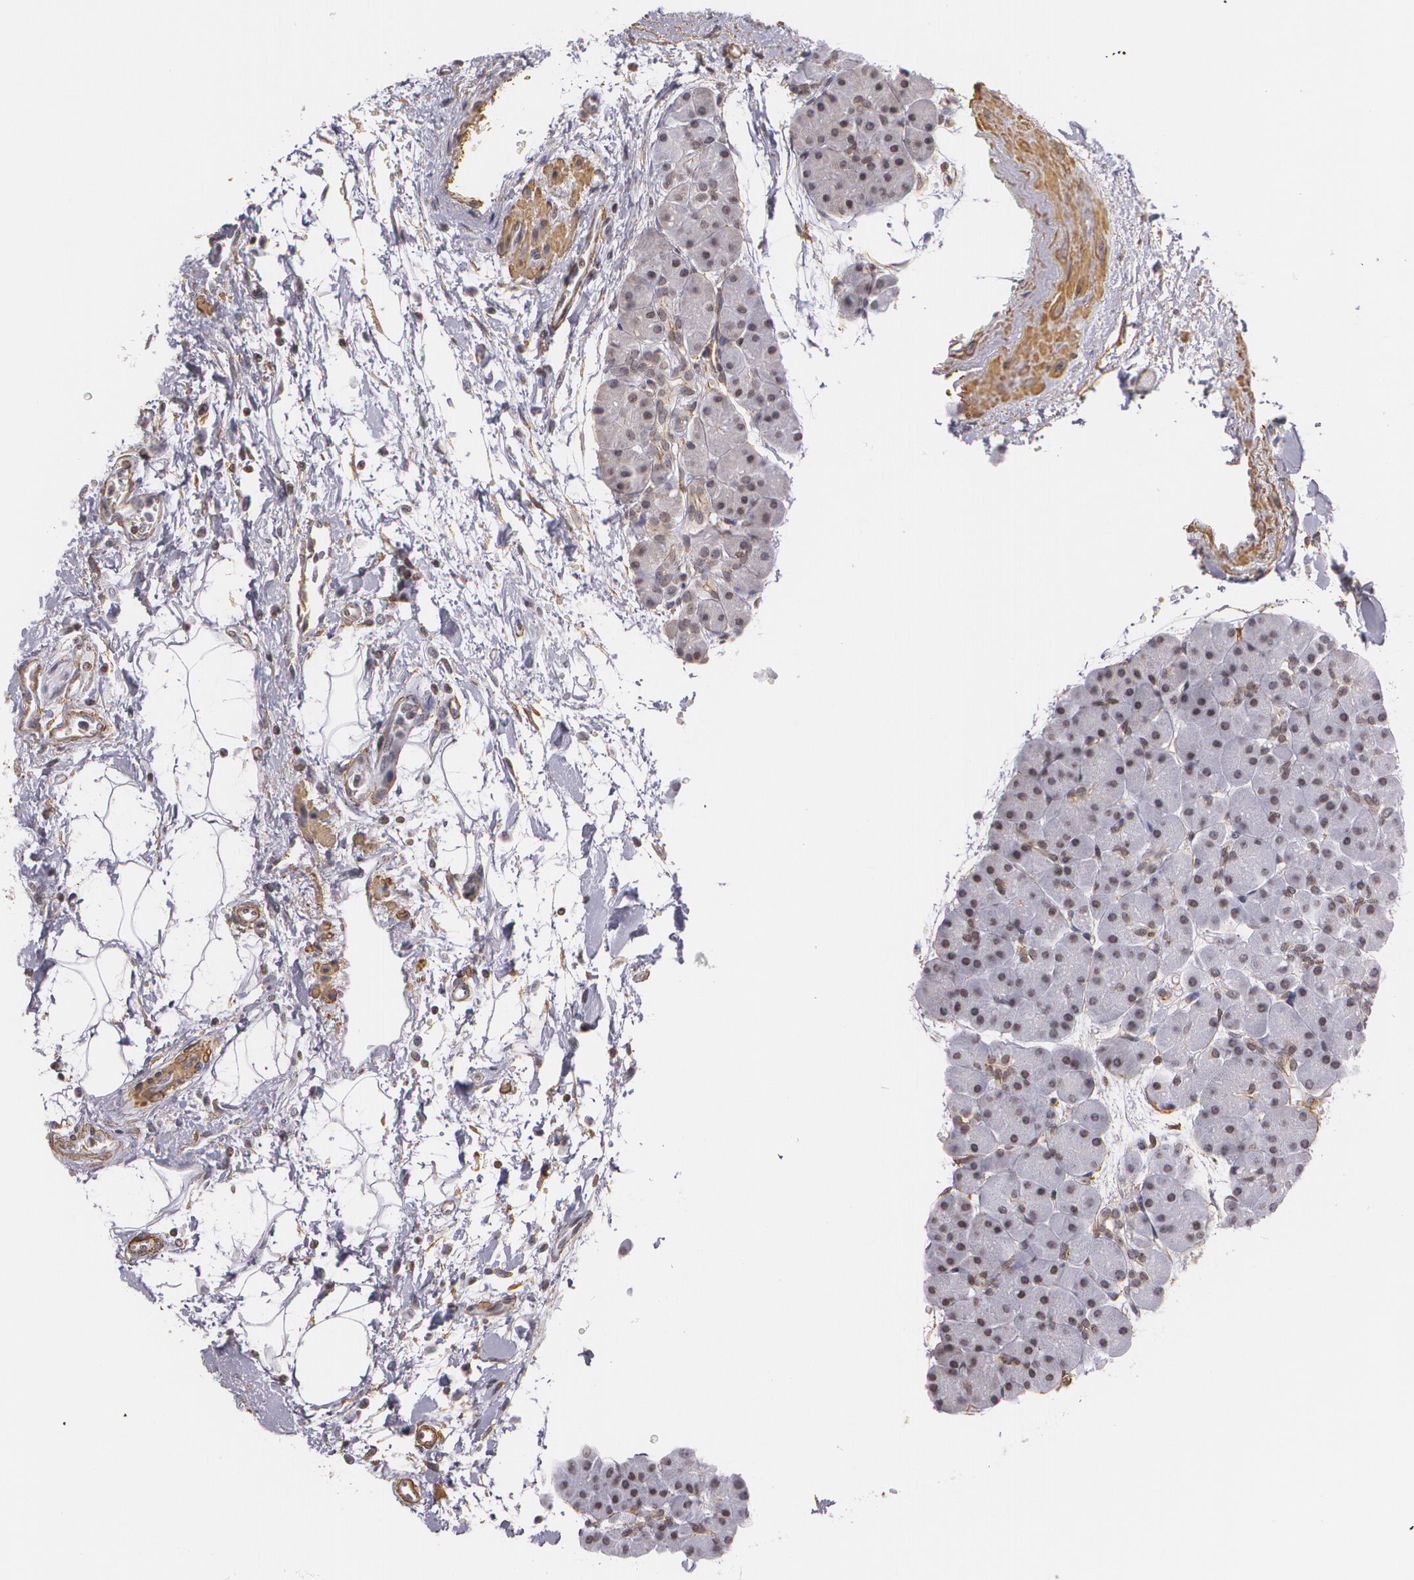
{"staining": {"intensity": "weak", "quantity": "25%-75%", "location": "nuclear"}, "tissue": "pancreas", "cell_type": "Exocrine glandular cells", "image_type": "normal", "snomed": [{"axis": "morphology", "description": "Normal tissue, NOS"}, {"axis": "topography", "description": "Pancreas"}], "caption": "The image exhibits immunohistochemical staining of normal pancreas. There is weak nuclear expression is present in about 25%-75% of exocrine glandular cells.", "gene": "VAMP1", "patient": {"sex": "male", "age": 66}}